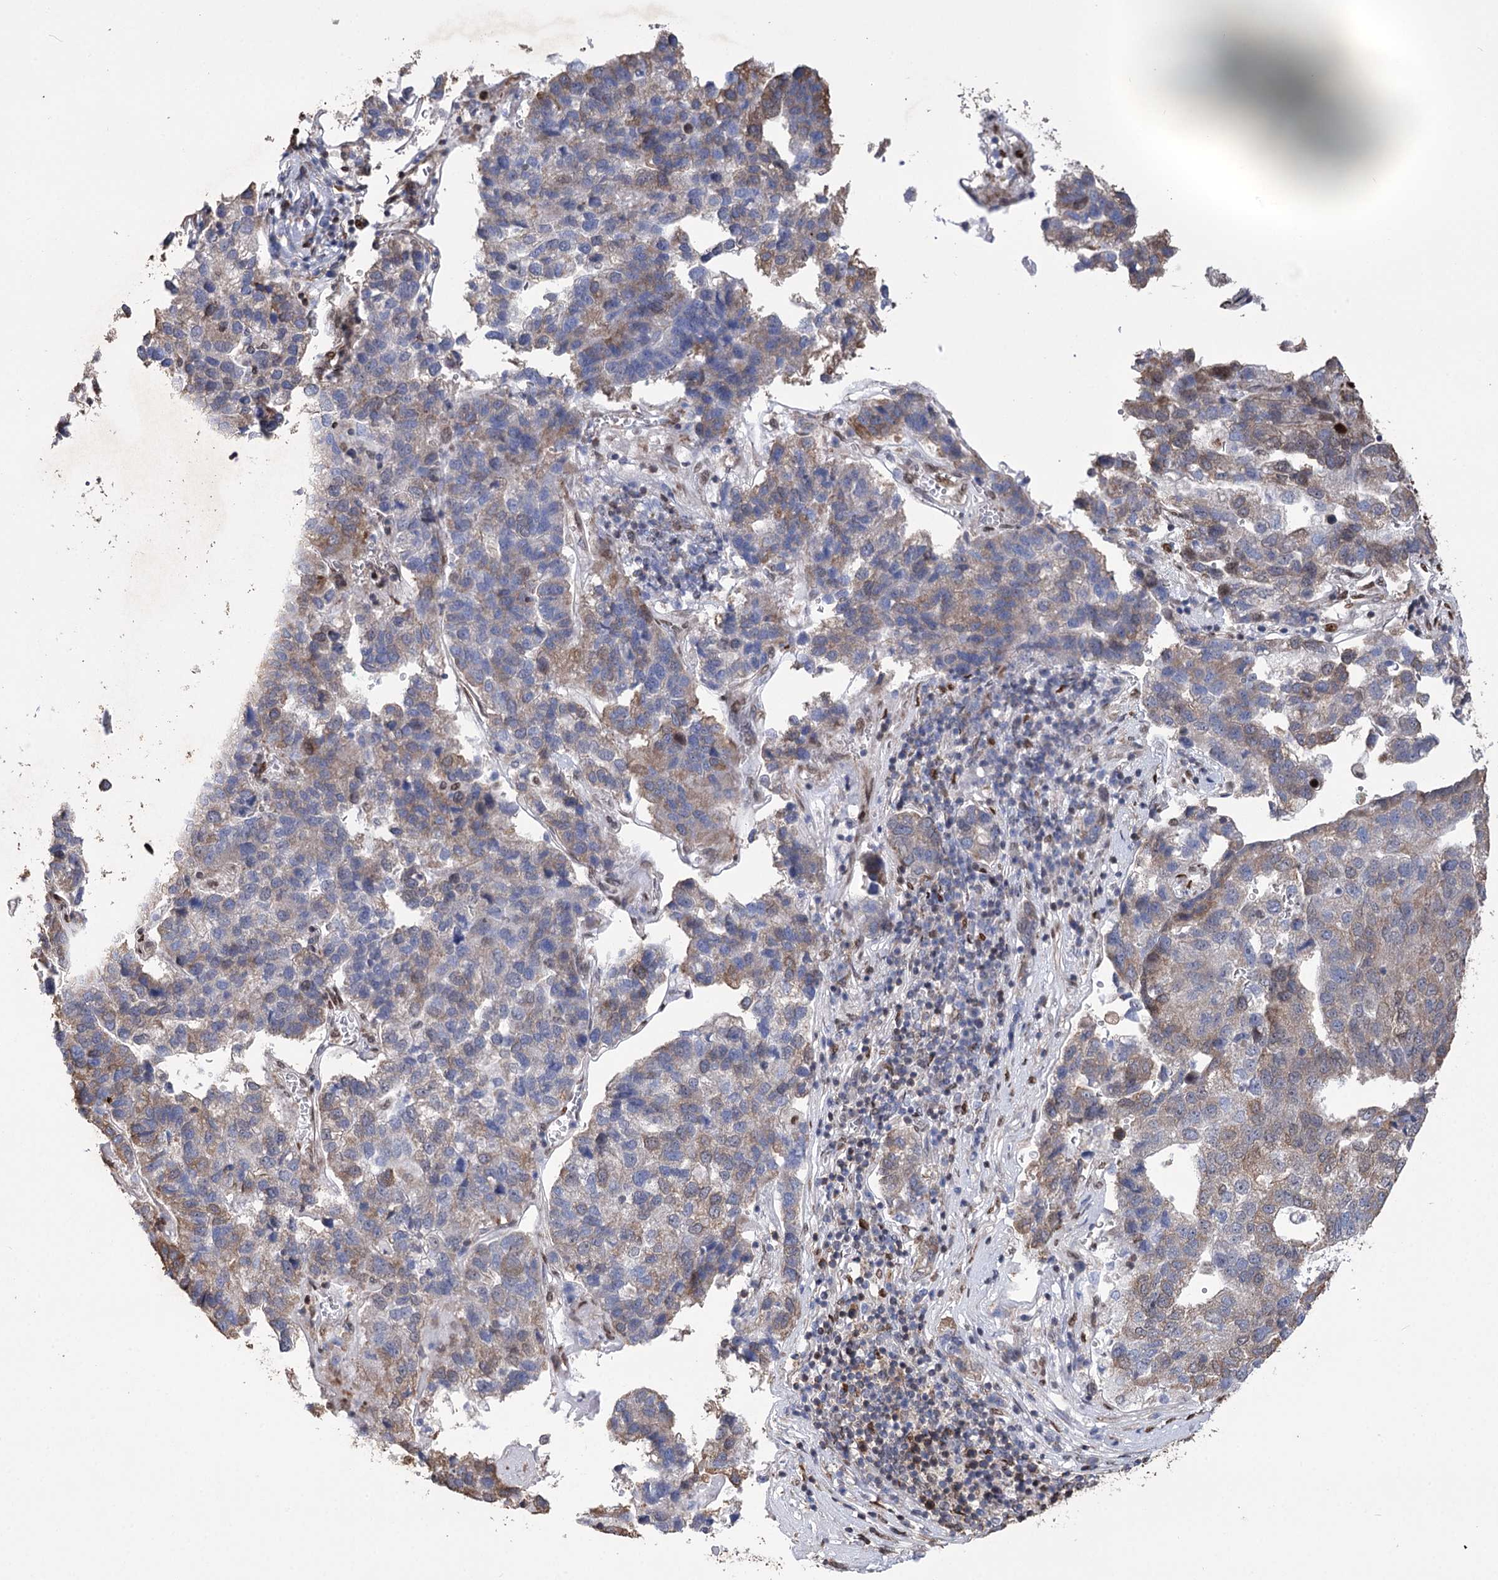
{"staining": {"intensity": "moderate", "quantity": "<25%", "location": "cytoplasmic/membranous"}, "tissue": "pancreatic cancer", "cell_type": "Tumor cells", "image_type": "cancer", "snomed": [{"axis": "morphology", "description": "Adenocarcinoma, NOS"}, {"axis": "topography", "description": "Pancreas"}], "caption": "Immunohistochemistry photomicrograph of human pancreatic adenocarcinoma stained for a protein (brown), which demonstrates low levels of moderate cytoplasmic/membranous expression in approximately <25% of tumor cells.", "gene": "NFU1", "patient": {"sex": "female", "age": 61}}